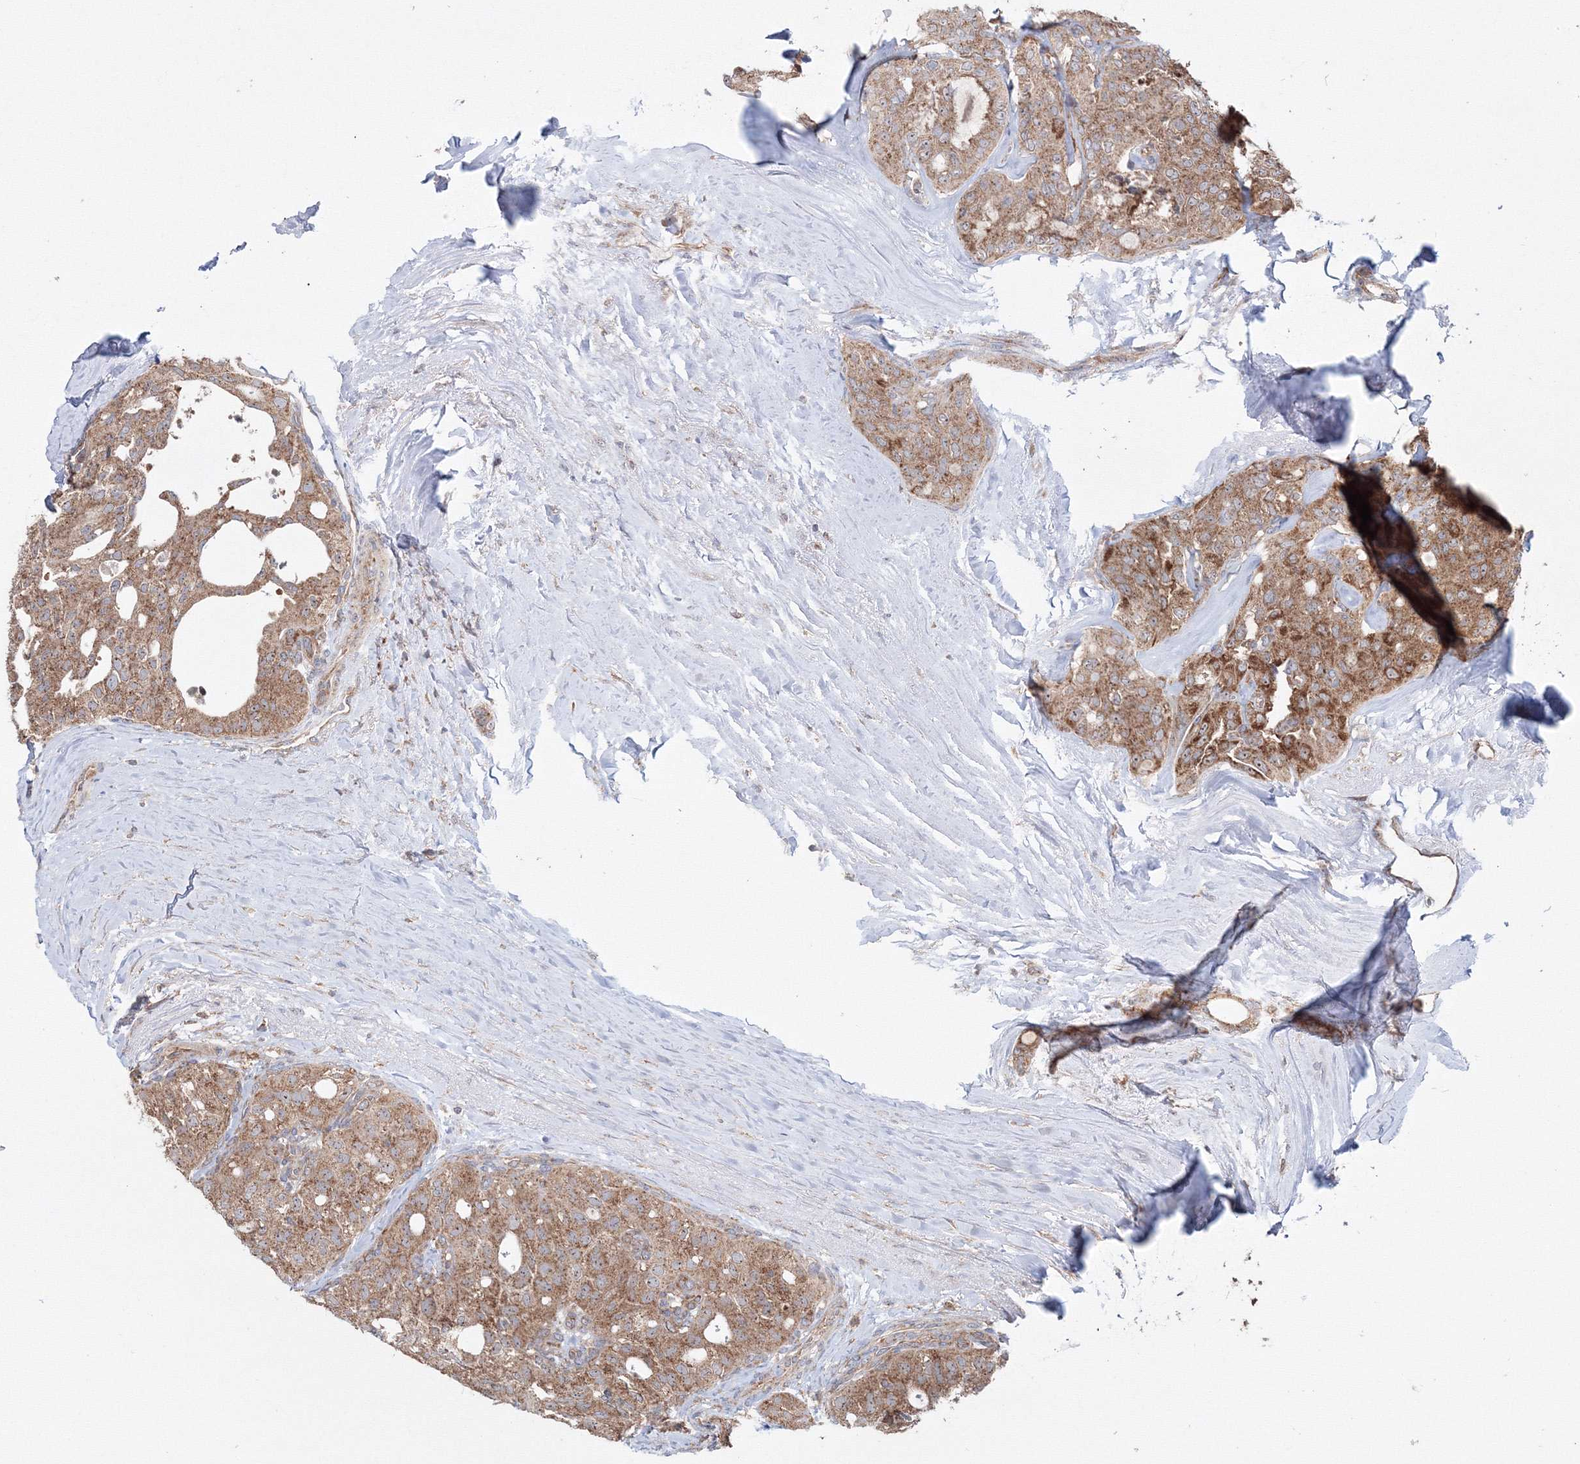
{"staining": {"intensity": "moderate", "quantity": ">75%", "location": "cytoplasmic/membranous"}, "tissue": "thyroid cancer", "cell_type": "Tumor cells", "image_type": "cancer", "snomed": [{"axis": "morphology", "description": "Follicular adenoma carcinoma, NOS"}, {"axis": "topography", "description": "Thyroid gland"}], "caption": "IHC (DAB (3,3'-diaminobenzidine)) staining of human thyroid follicular adenoma carcinoma displays moderate cytoplasmic/membranous protein positivity in approximately >75% of tumor cells.", "gene": "PEX13", "patient": {"sex": "male", "age": 75}}